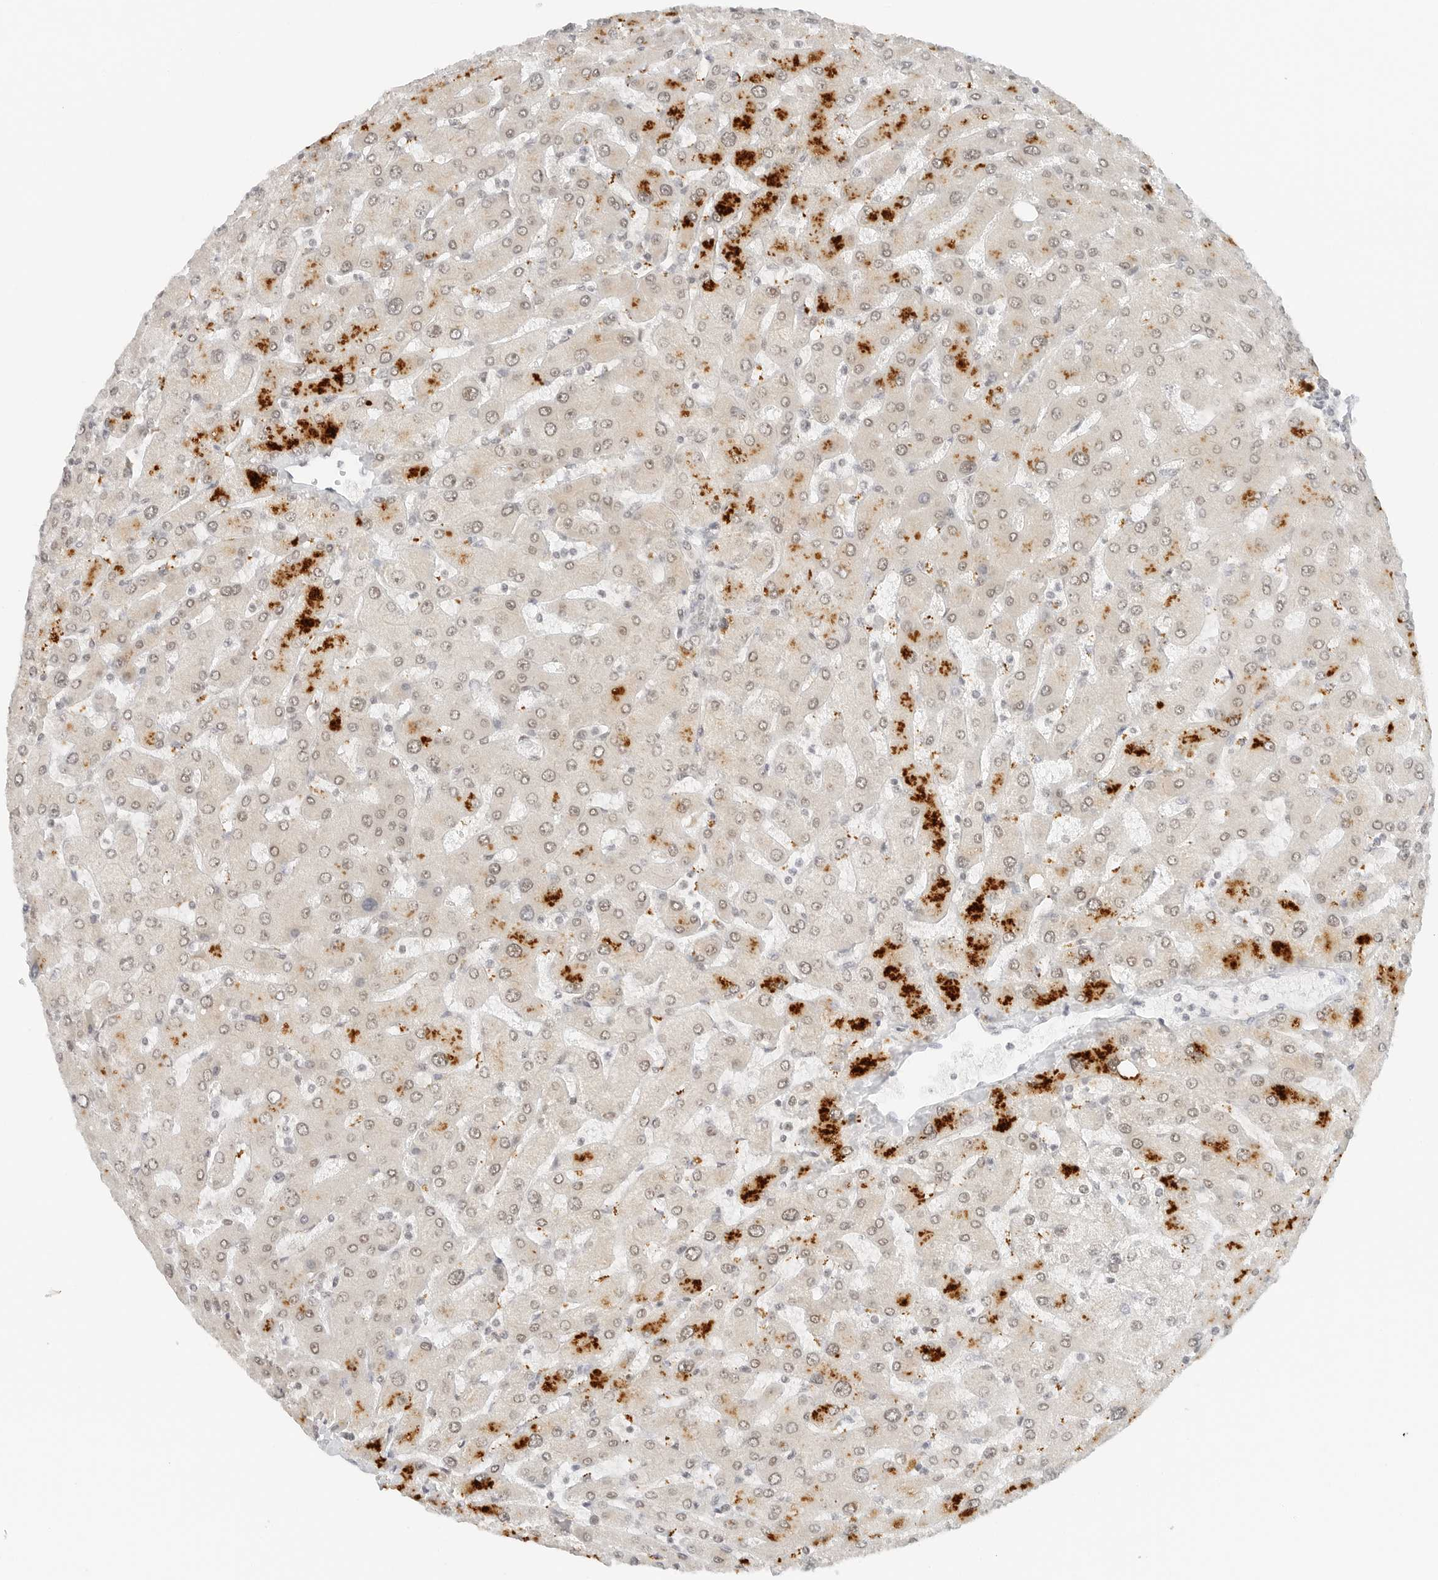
{"staining": {"intensity": "negative", "quantity": "none", "location": "none"}, "tissue": "liver", "cell_type": "Cholangiocytes", "image_type": "normal", "snomed": [{"axis": "morphology", "description": "Normal tissue, NOS"}, {"axis": "topography", "description": "Liver"}], "caption": "IHC micrograph of benign liver: liver stained with DAB (3,3'-diaminobenzidine) shows no significant protein staining in cholangiocytes. Nuclei are stained in blue.", "gene": "NEO1", "patient": {"sex": "male", "age": 55}}